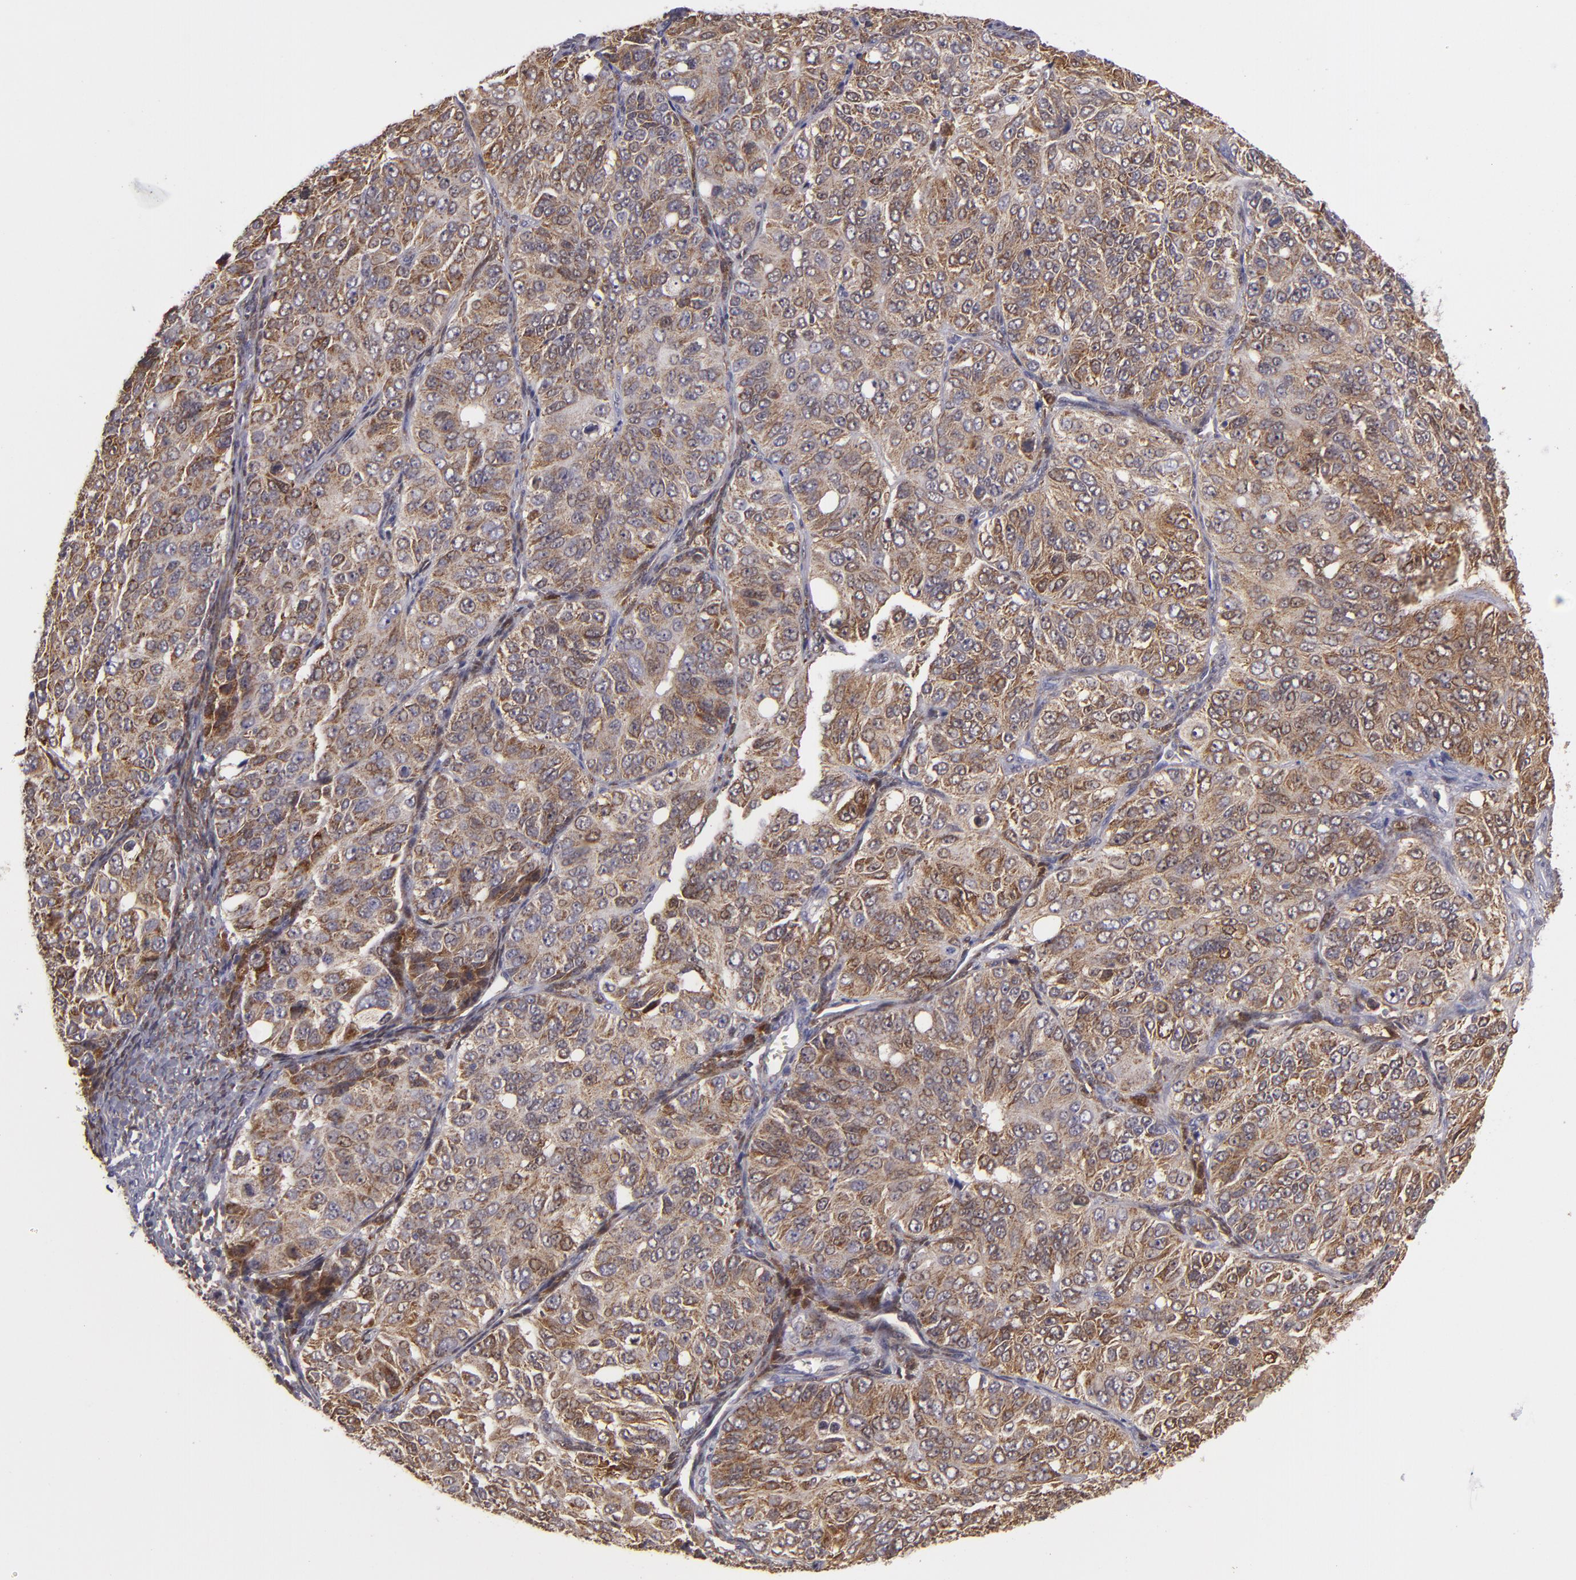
{"staining": {"intensity": "weak", "quantity": "25%-75%", "location": "cytoplasmic/membranous"}, "tissue": "ovarian cancer", "cell_type": "Tumor cells", "image_type": "cancer", "snomed": [{"axis": "morphology", "description": "Carcinoma, endometroid"}, {"axis": "topography", "description": "Ovary"}], "caption": "Human ovarian cancer stained with a brown dye exhibits weak cytoplasmic/membranous positive staining in approximately 25%-75% of tumor cells.", "gene": "FHIT", "patient": {"sex": "female", "age": 51}}